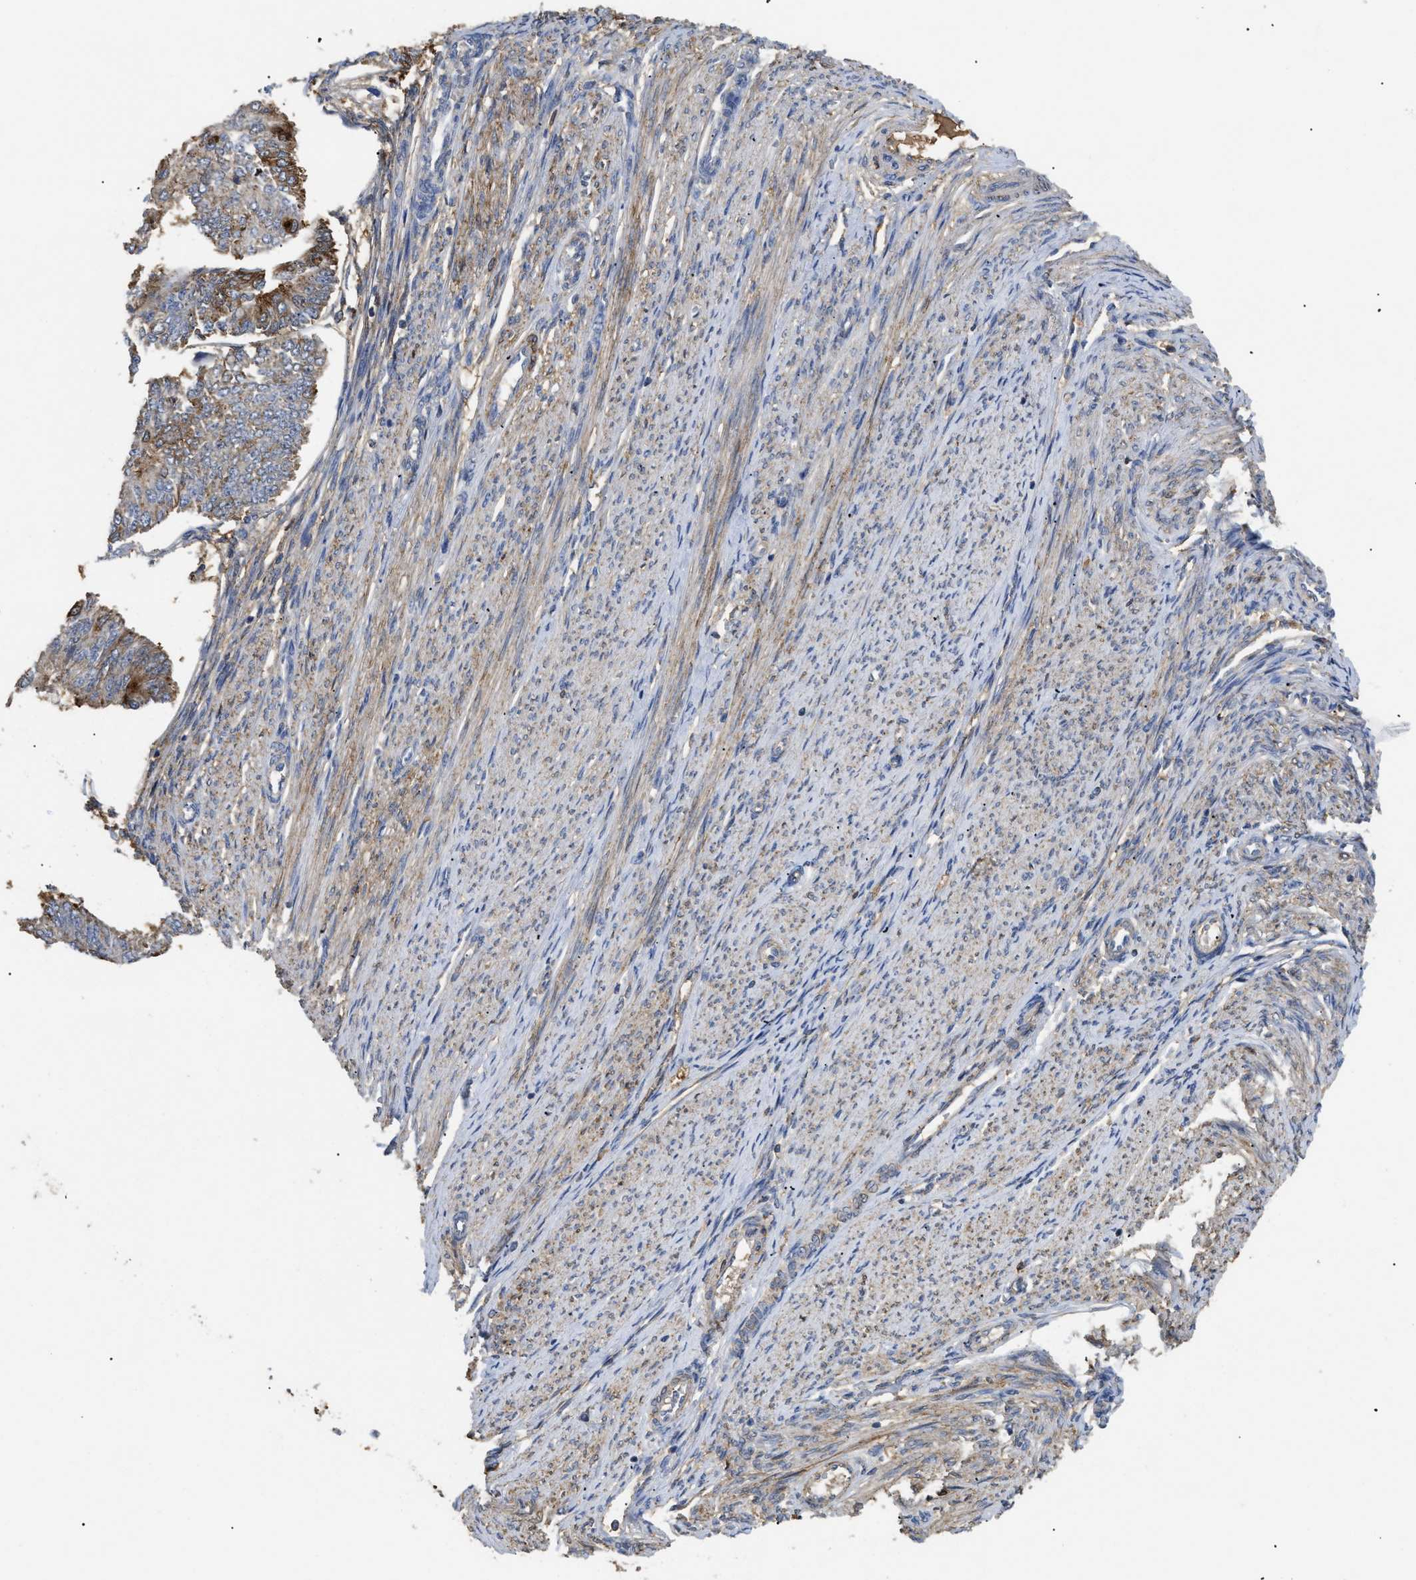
{"staining": {"intensity": "moderate", "quantity": ">75%", "location": "cytoplasmic/membranous"}, "tissue": "endometrial cancer", "cell_type": "Tumor cells", "image_type": "cancer", "snomed": [{"axis": "morphology", "description": "Adenocarcinoma, NOS"}, {"axis": "topography", "description": "Endometrium"}], "caption": "The histopathology image displays immunohistochemical staining of endometrial cancer. There is moderate cytoplasmic/membranous positivity is present in about >75% of tumor cells.", "gene": "ANXA4", "patient": {"sex": "female", "age": 58}}